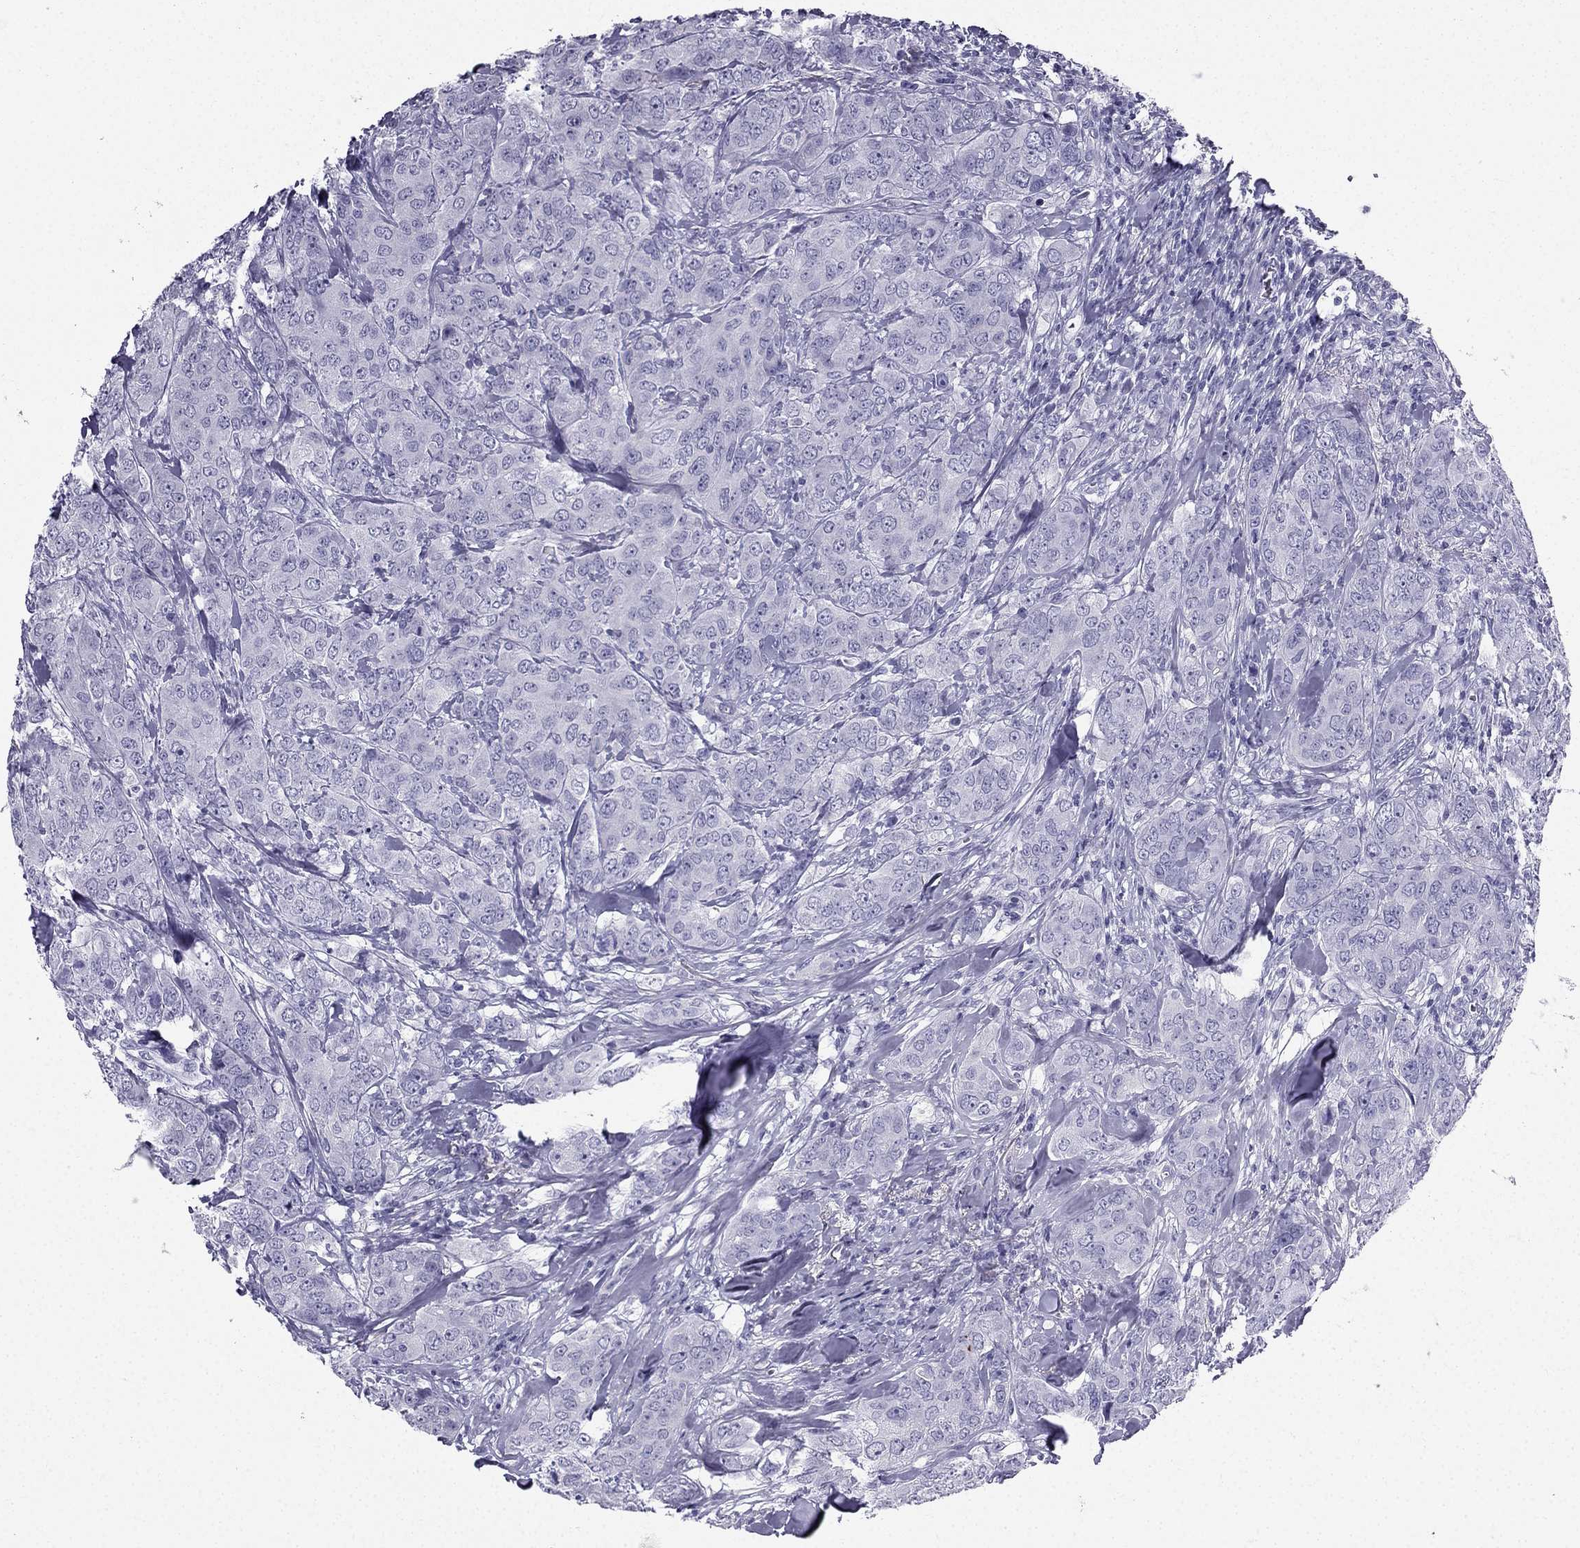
{"staining": {"intensity": "negative", "quantity": "none", "location": "none"}, "tissue": "breast cancer", "cell_type": "Tumor cells", "image_type": "cancer", "snomed": [{"axis": "morphology", "description": "Duct carcinoma"}, {"axis": "topography", "description": "Breast"}], "caption": "Breast cancer was stained to show a protein in brown. There is no significant staining in tumor cells.", "gene": "TFF3", "patient": {"sex": "female", "age": 43}}